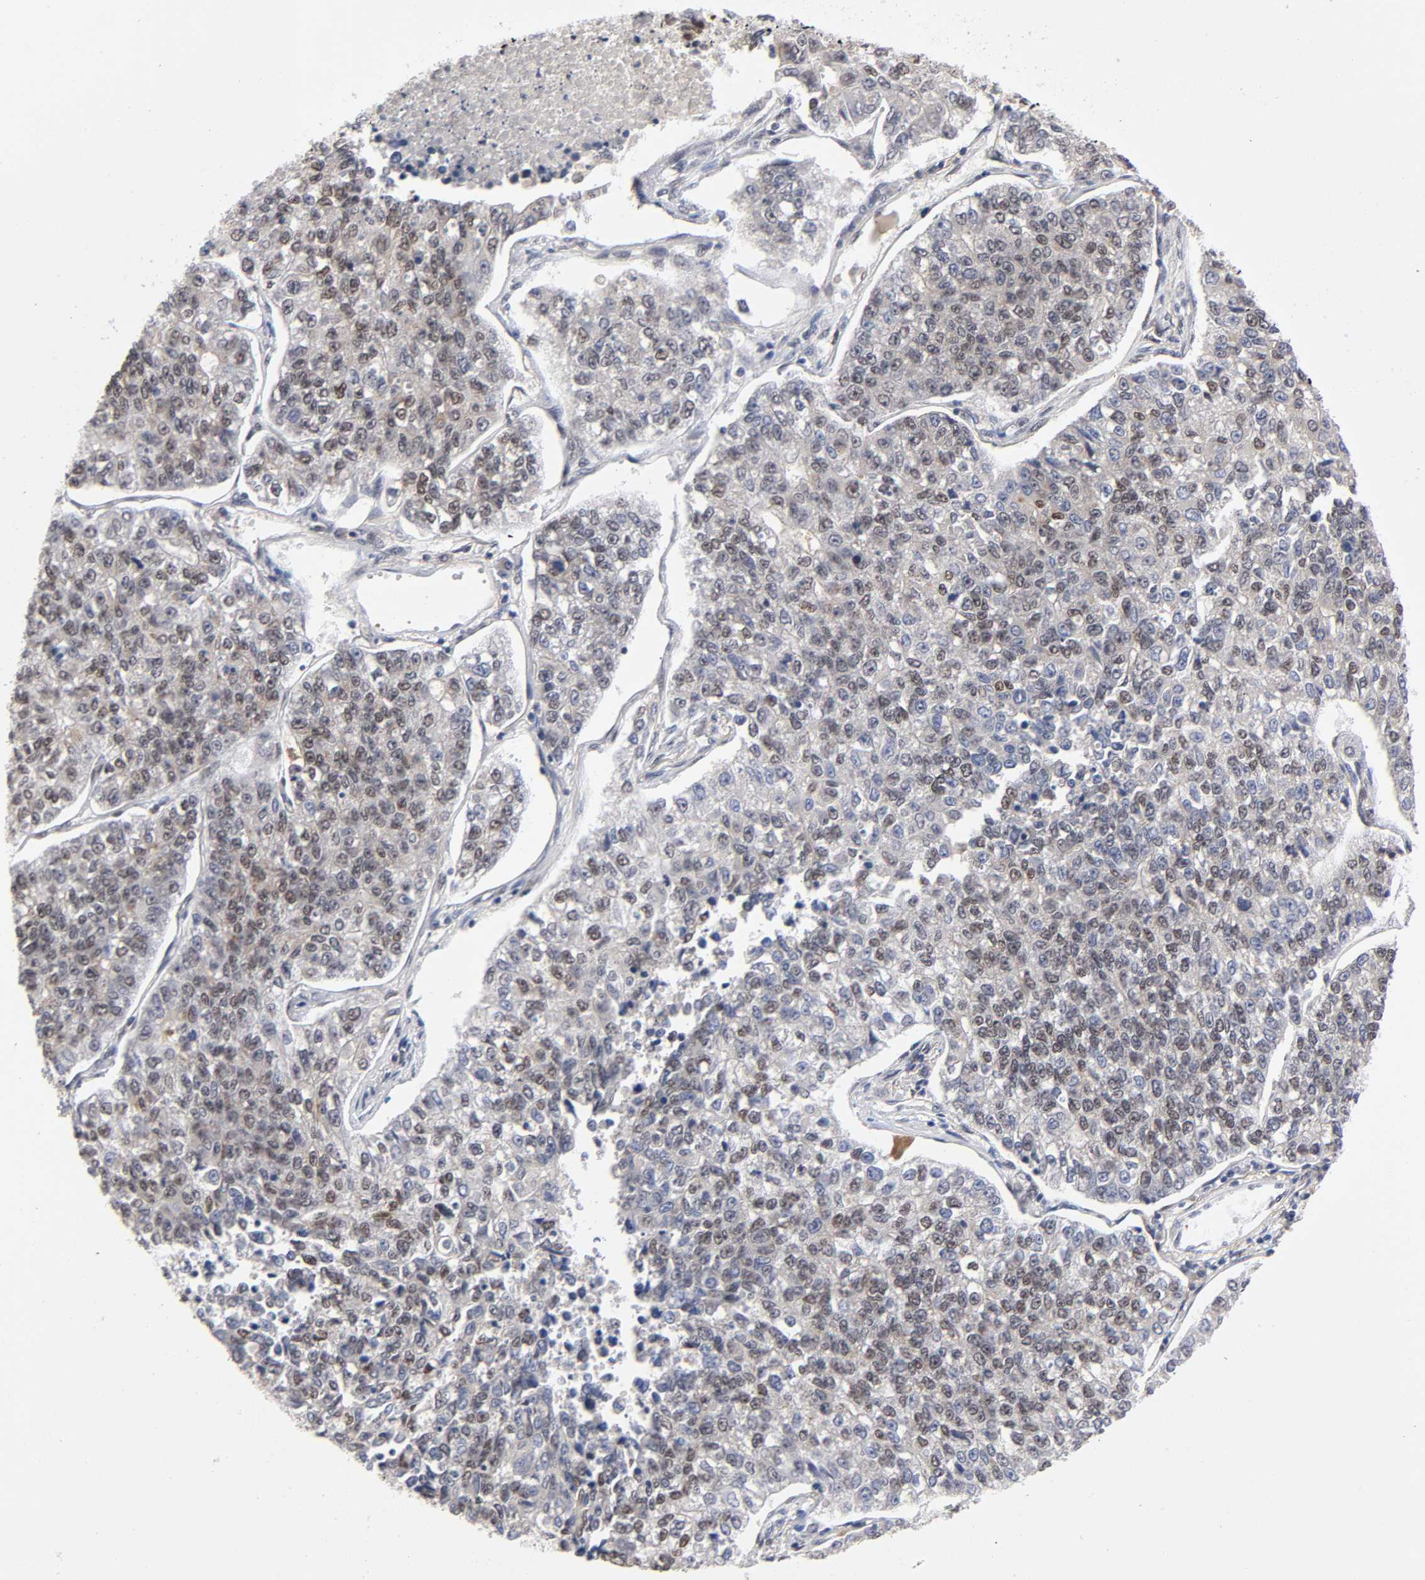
{"staining": {"intensity": "moderate", "quantity": "25%-75%", "location": "cytoplasmic/membranous,nuclear"}, "tissue": "lung cancer", "cell_type": "Tumor cells", "image_type": "cancer", "snomed": [{"axis": "morphology", "description": "Adenocarcinoma, NOS"}, {"axis": "topography", "description": "Lung"}], "caption": "IHC of lung cancer (adenocarcinoma) shows medium levels of moderate cytoplasmic/membranous and nuclear expression in about 25%-75% of tumor cells. (DAB (3,3'-diaminobenzidine) IHC with brightfield microscopy, high magnification).", "gene": "EP300", "patient": {"sex": "male", "age": 49}}